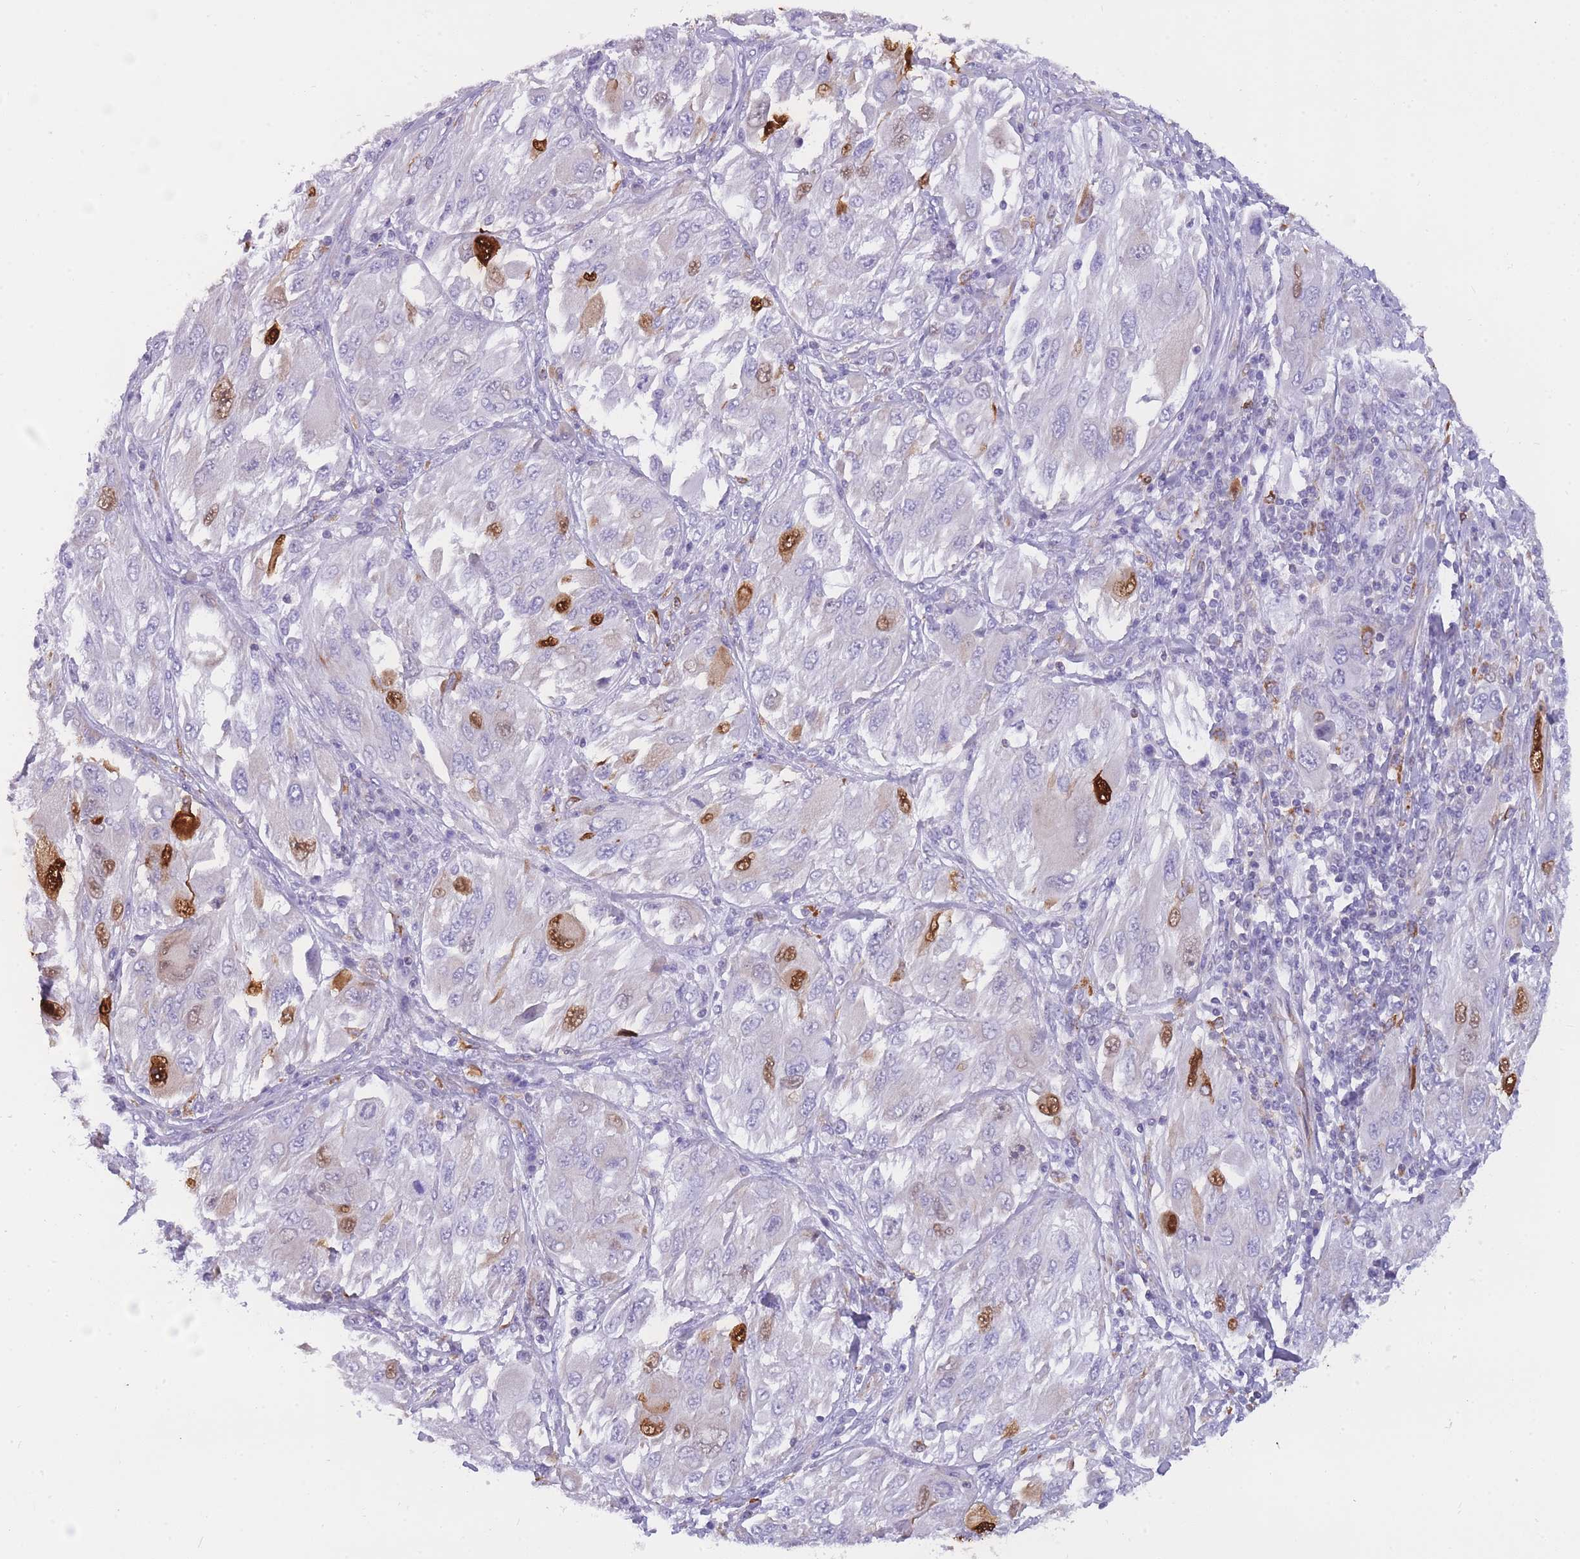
{"staining": {"intensity": "strong", "quantity": "<25%", "location": "cytoplasmic/membranous,nuclear"}, "tissue": "melanoma", "cell_type": "Tumor cells", "image_type": "cancer", "snomed": [{"axis": "morphology", "description": "Malignant melanoma, NOS"}, {"axis": "topography", "description": "Skin"}], "caption": "Tumor cells reveal strong cytoplasmic/membranous and nuclear expression in about <25% of cells in melanoma. (brown staining indicates protein expression, while blue staining denotes nuclei).", "gene": "ZNF662", "patient": {"sex": "female", "age": 91}}